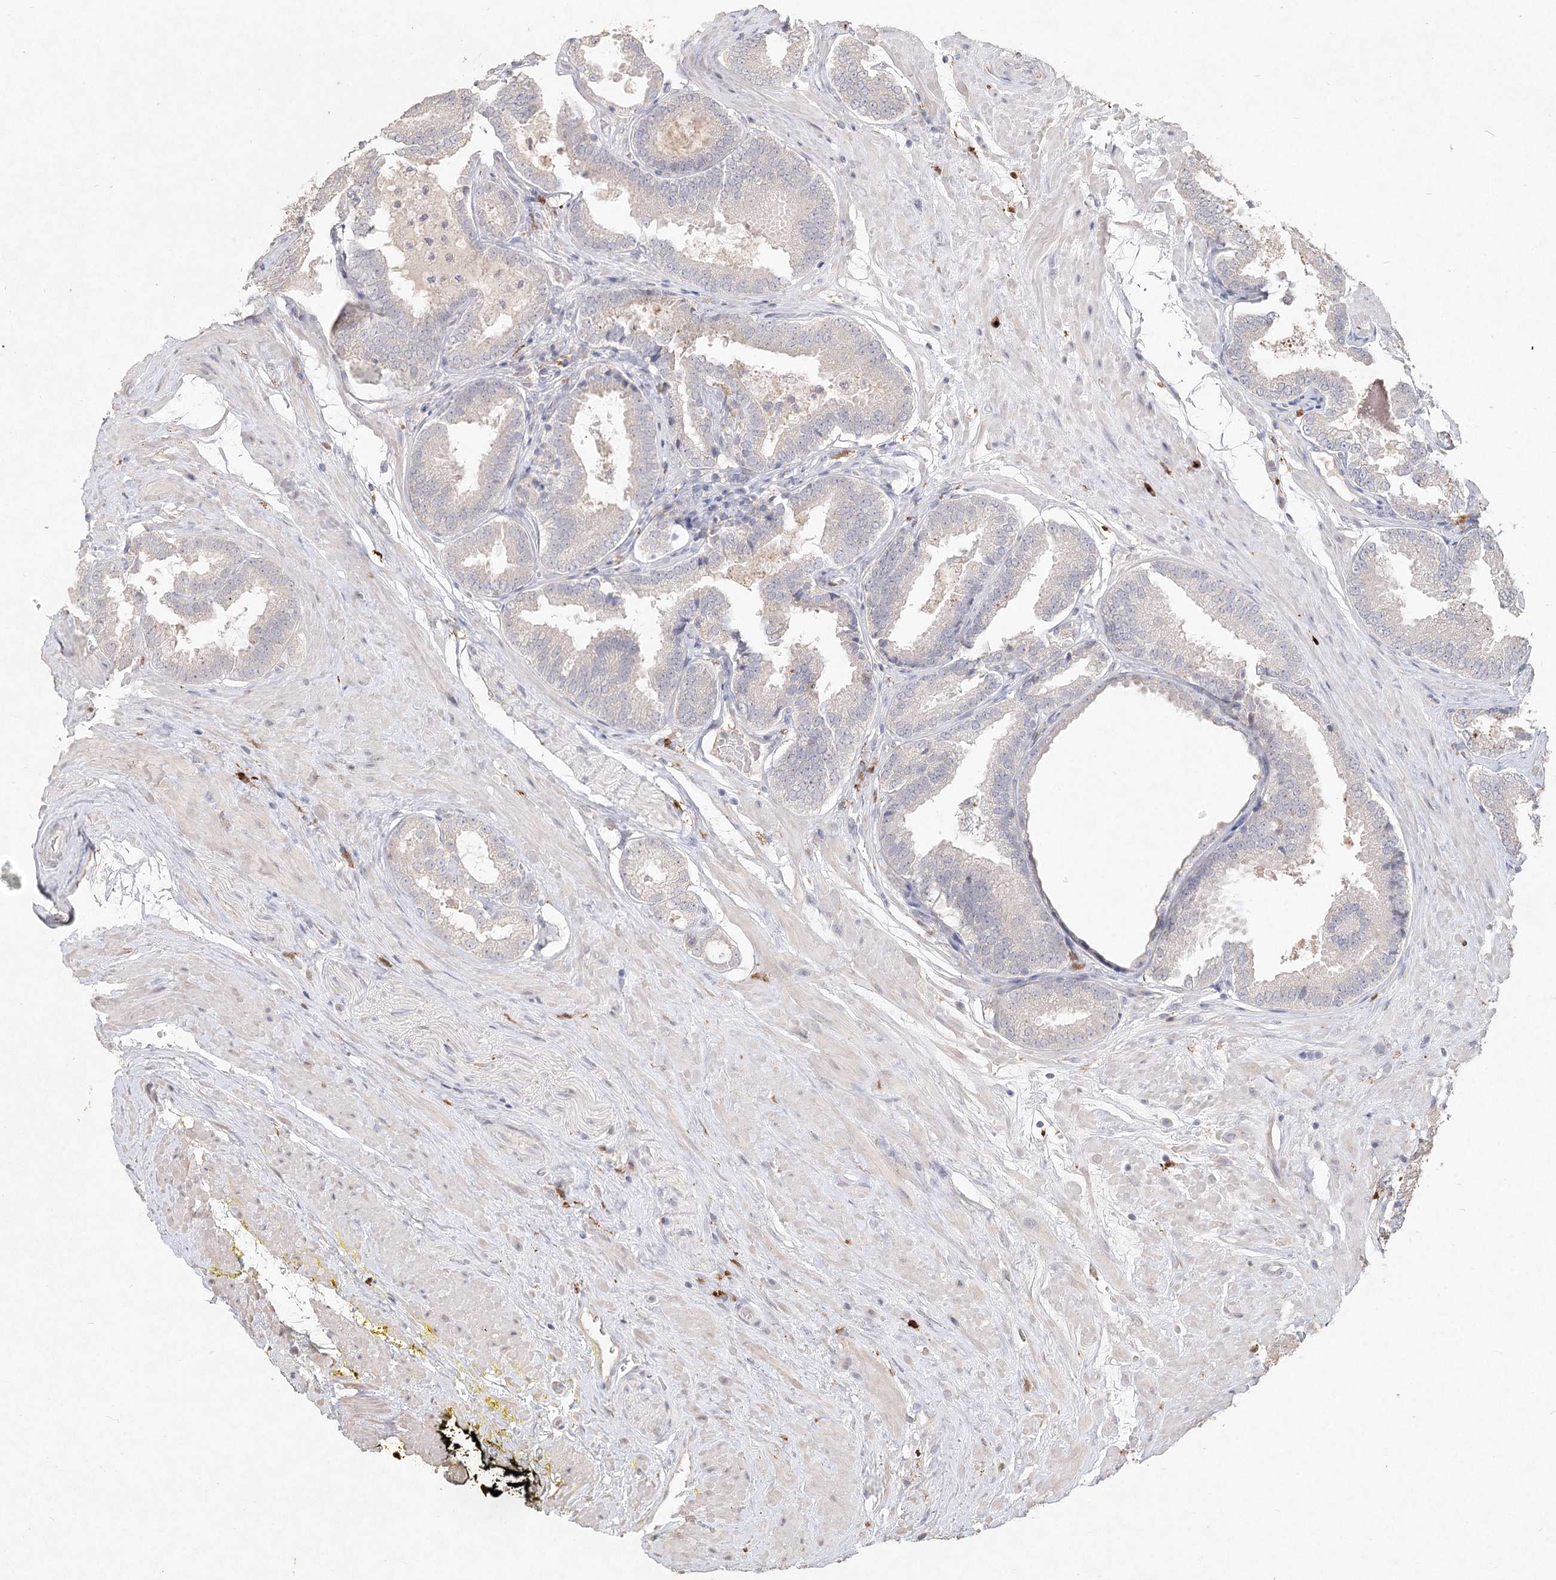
{"staining": {"intensity": "negative", "quantity": "none", "location": "none"}, "tissue": "prostate cancer", "cell_type": "Tumor cells", "image_type": "cancer", "snomed": [{"axis": "morphology", "description": "Adenocarcinoma, Low grade"}, {"axis": "topography", "description": "Prostate"}], "caption": "Immunohistochemistry image of human prostate low-grade adenocarcinoma stained for a protein (brown), which displays no staining in tumor cells. (Brightfield microscopy of DAB (3,3'-diaminobenzidine) immunohistochemistry (IHC) at high magnification).", "gene": "ARSI", "patient": {"sex": "male", "age": 71}}